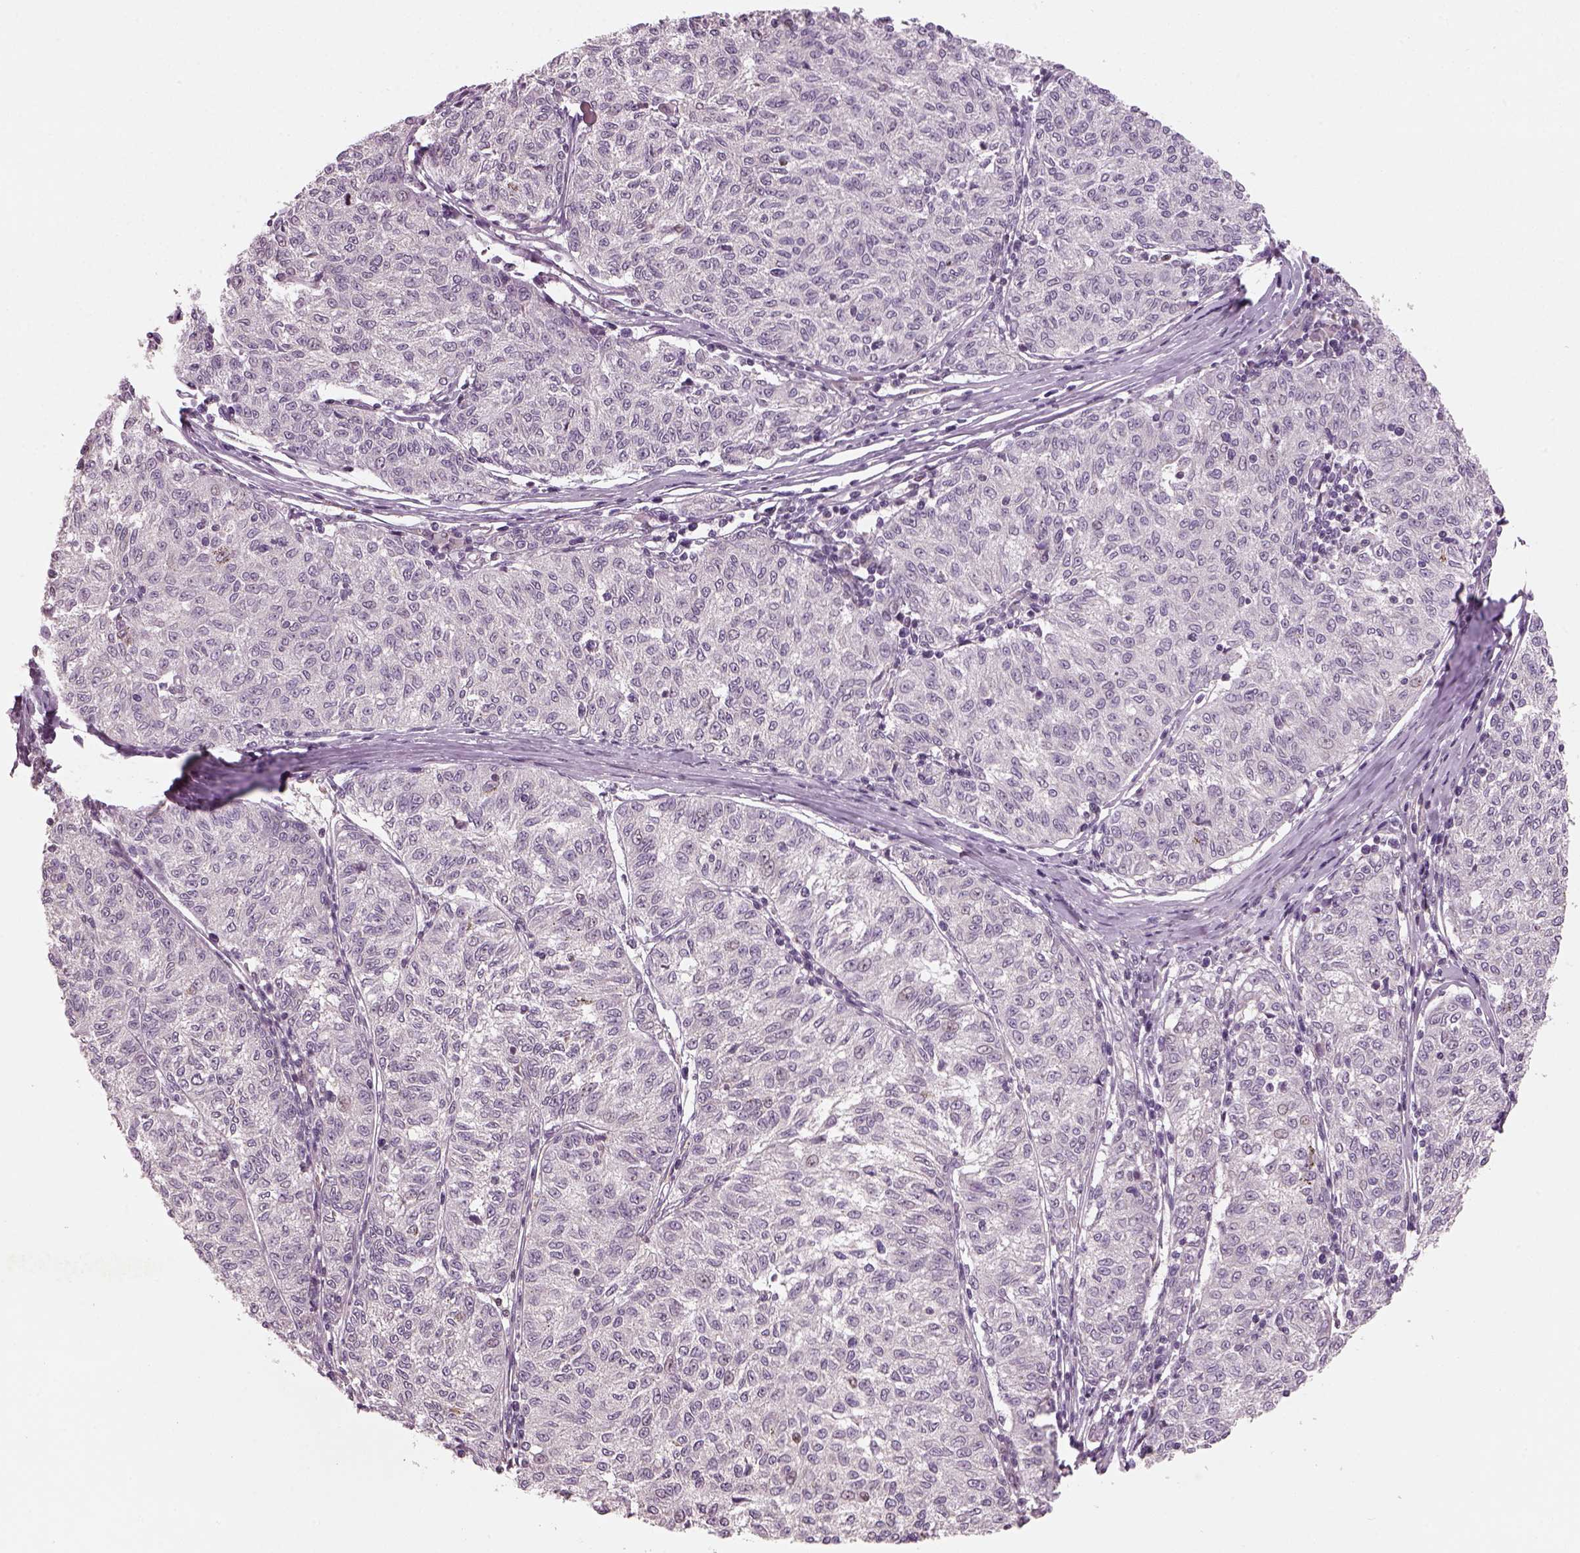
{"staining": {"intensity": "negative", "quantity": "none", "location": "none"}, "tissue": "melanoma", "cell_type": "Tumor cells", "image_type": "cancer", "snomed": [{"axis": "morphology", "description": "Malignant melanoma, NOS"}, {"axis": "topography", "description": "Skin"}], "caption": "The immunohistochemistry histopathology image has no significant staining in tumor cells of melanoma tissue.", "gene": "GDNF", "patient": {"sex": "female", "age": 72}}